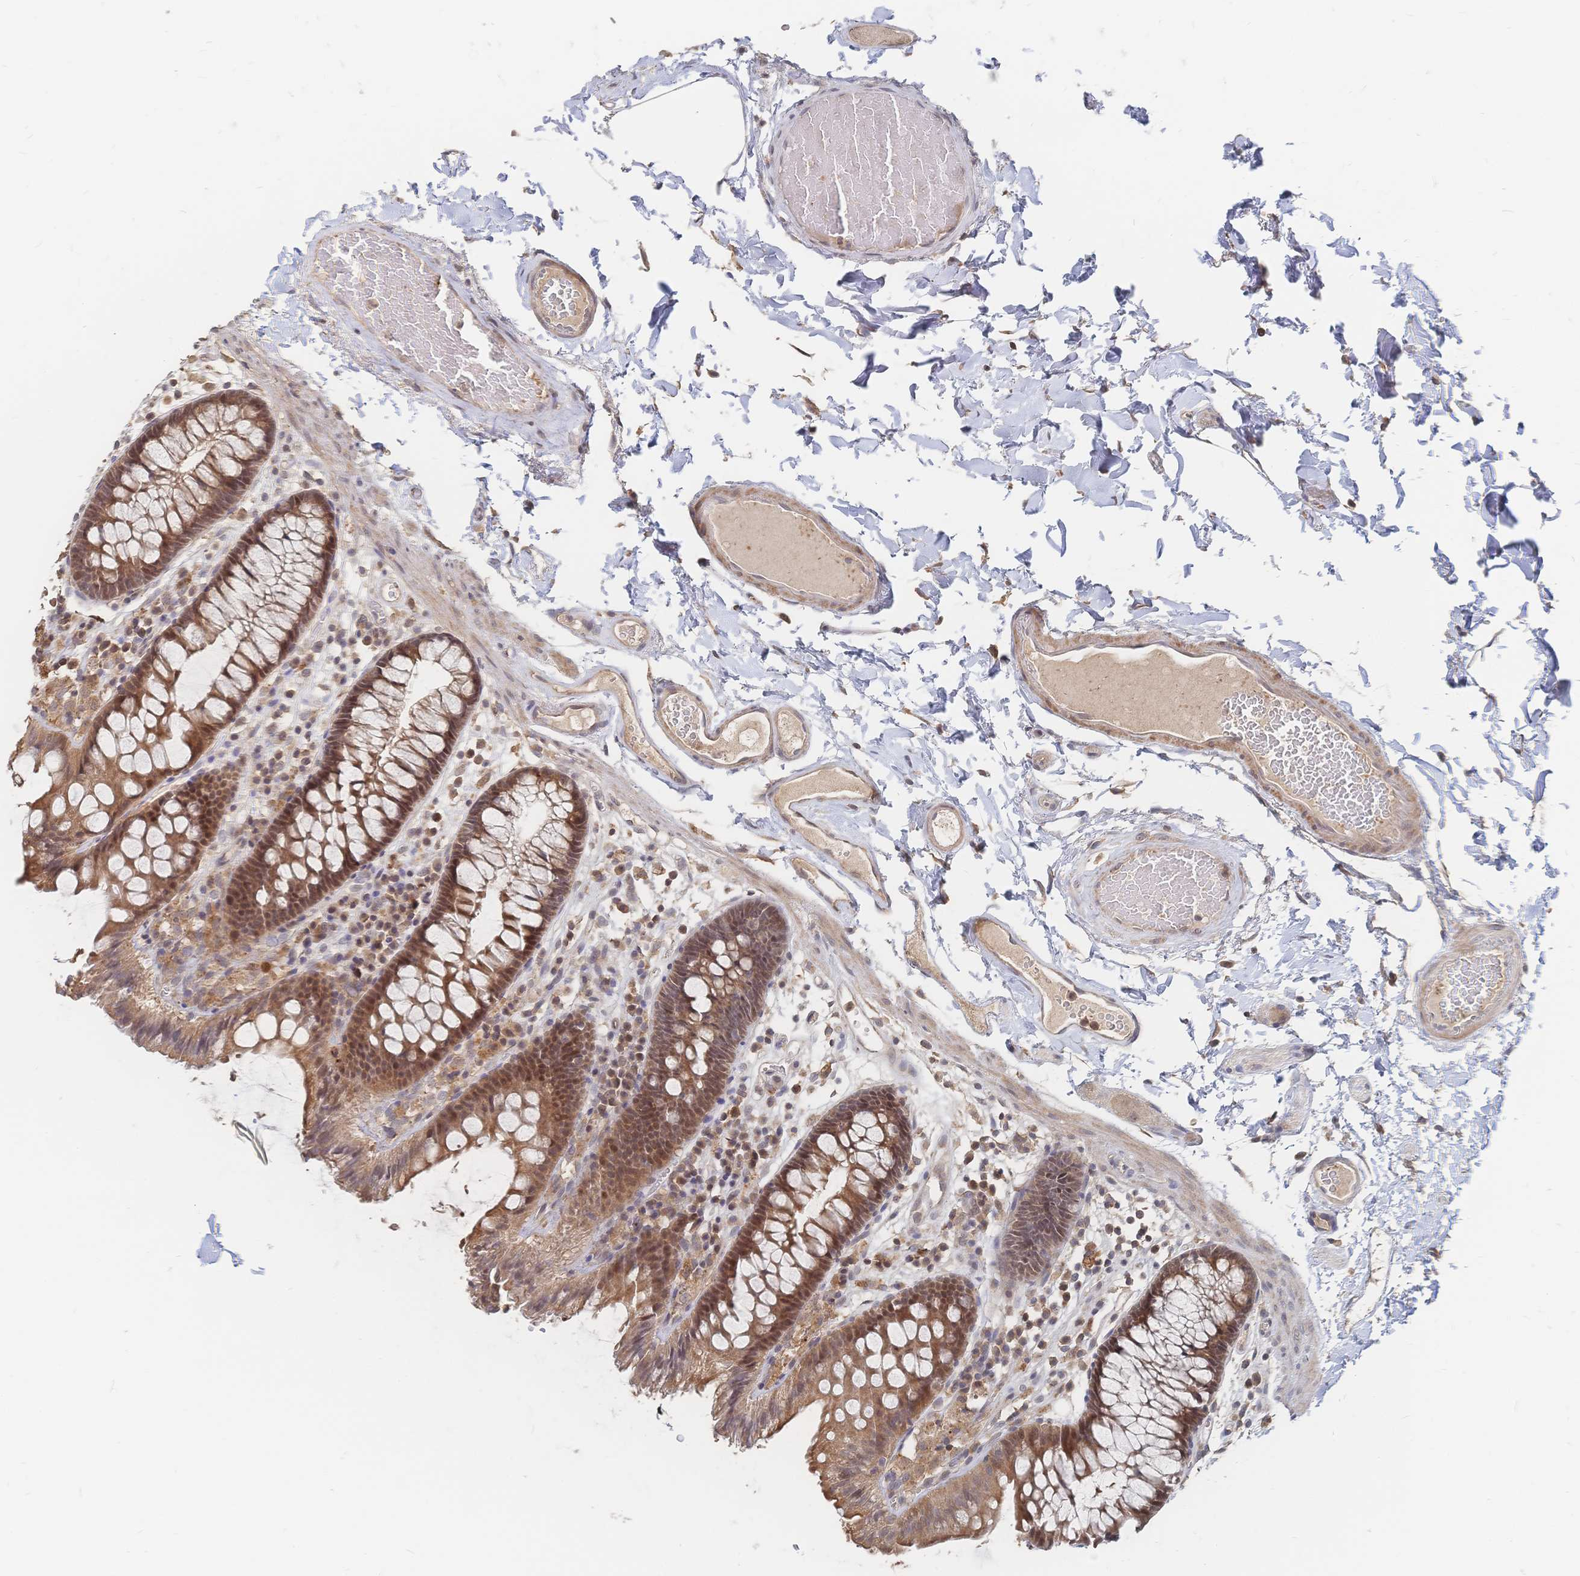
{"staining": {"intensity": "weak", "quantity": "25%-75%", "location": "cytoplasmic/membranous"}, "tissue": "colon", "cell_type": "Endothelial cells", "image_type": "normal", "snomed": [{"axis": "morphology", "description": "Normal tissue, NOS"}, {"axis": "topography", "description": "Colon"}], "caption": "Endothelial cells reveal low levels of weak cytoplasmic/membranous positivity in approximately 25%-75% of cells in benign colon. (Brightfield microscopy of DAB IHC at high magnification).", "gene": "LRP5", "patient": {"sex": "male", "age": 84}}